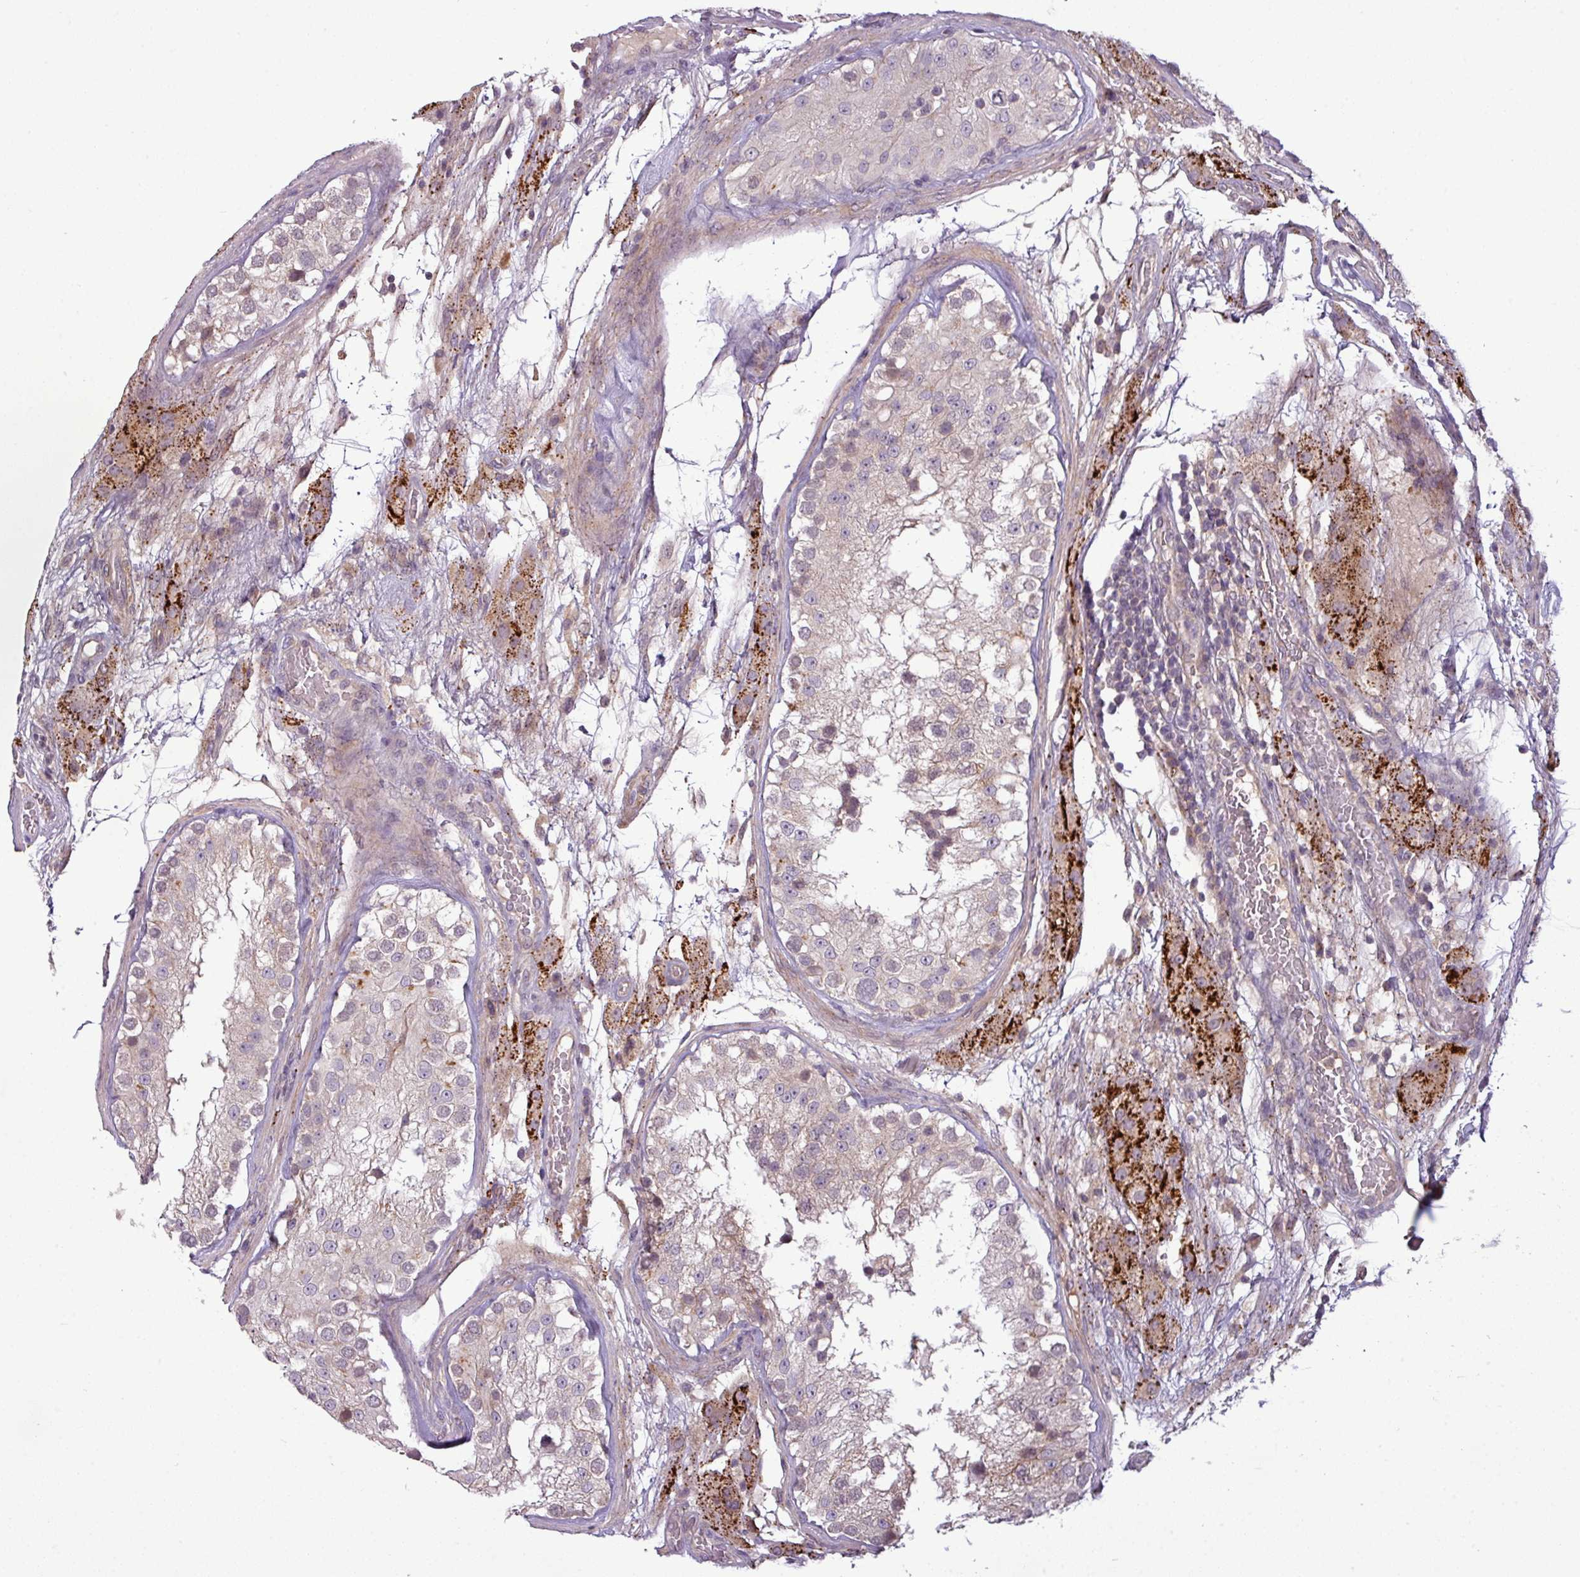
{"staining": {"intensity": "weak", "quantity": "25%-75%", "location": "cytoplasmic/membranous"}, "tissue": "testis", "cell_type": "Cells in seminiferous ducts", "image_type": "normal", "snomed": [{"axis": "morphology", "description": "Normal tissue, NOS"}, {"axis": "topography", "description": "Testis"}], "caption": "Immunohistochemistry (IHC) of normal testis reveals low levels of weak cytoplasmic/membranous positivity in about 25%-75% of cells in seminiferous ducts. The protein is stained brown, and the nuclei are stained in blue (DAB (3,3'-diaminobenzidine) IHC with brightfield microscopy, high magnification).", "gene": "ZNF35", "patient": {"sex": "male", "age": 26}}